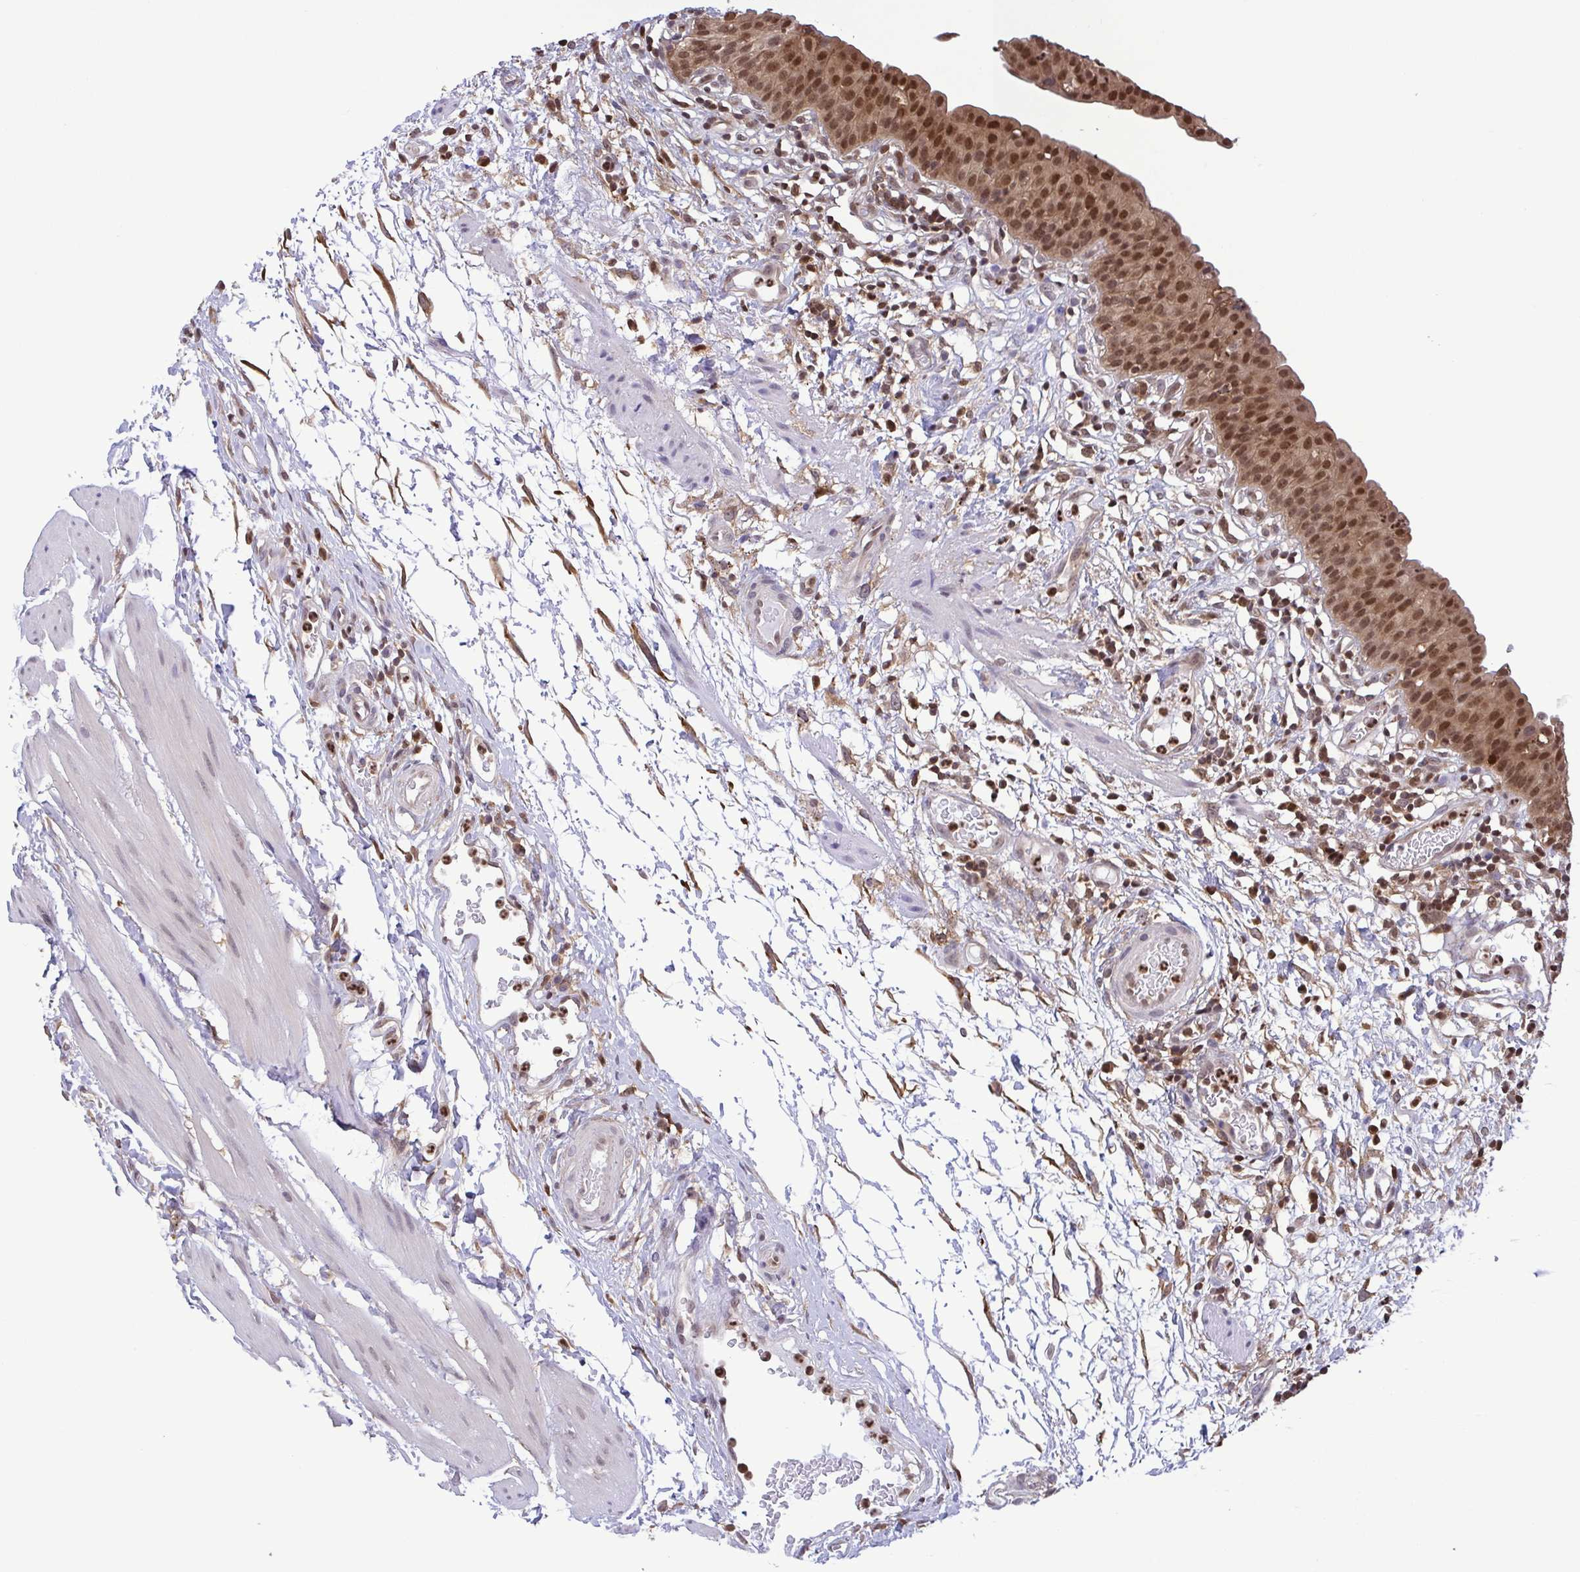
{"staining": {"intensity": "moderate", "quantity": ">75%", "location": "cytoplasmic/membranous,nuclear"}, "tissue": "urinary bladder", "cell_type": "Urothelial cells", "image_type": "normal", "snomed": [{"axis": "morphology", "description": "Normal tissue, NOS"}, {"axis": "morphology", "description": "Inflammation, NOS"}, {"axis": "topography", "description": "Urinary bladder"}], "caption": "Immunohistochemistry (DAB) staining of normal human urinary bladder exhibits moderate cytoplasmic/membranous,nuclear protein expression in about >75% of urothelial cells.", "gene": "CHMP1B", "patient": {"sex": "male", "age": 57}}